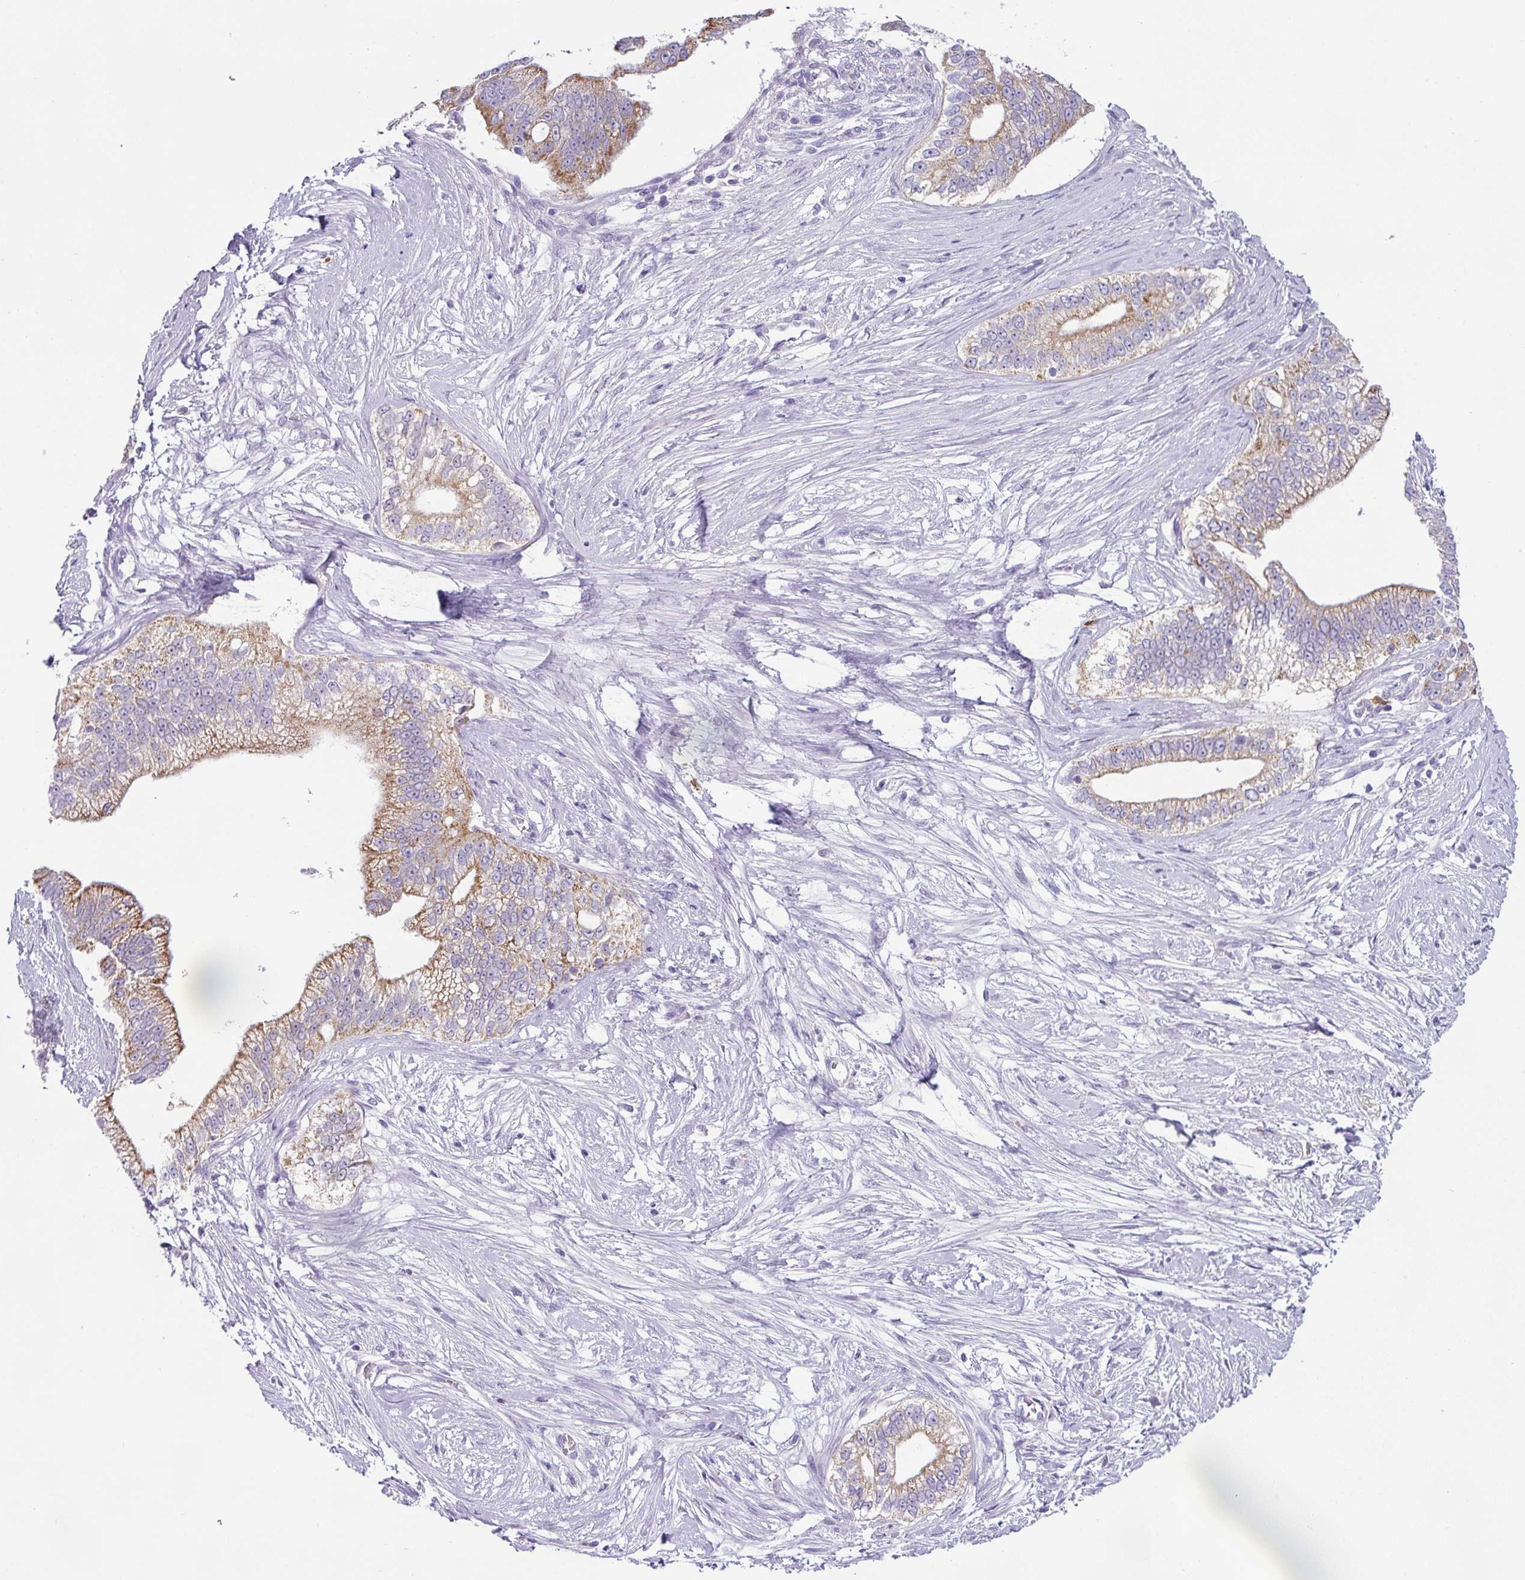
{"staining": {"intensity": "moderate", "quantity": "25%-75%", "location": "cytoplasmic/membranous"}, "tissue": "pancreatic cancer", "cell_type": "Tumor cells", "image_type": "cancer", "snomed": [{"axis": "morphology", "description": "Adenocarcinoma, NOS"}, {"axis": "topography", "description": "Pancreas"}], "caption": "Approximately 25%-75% of tumor cells in human pancreatic cancer (adenocarcinoma) display moderate cytoplasmic/membranous protein expression as visualized by brown immunohistochemical staining.", "gene": "HMCN2", "patient": {"sex": "male", "age": 70}}